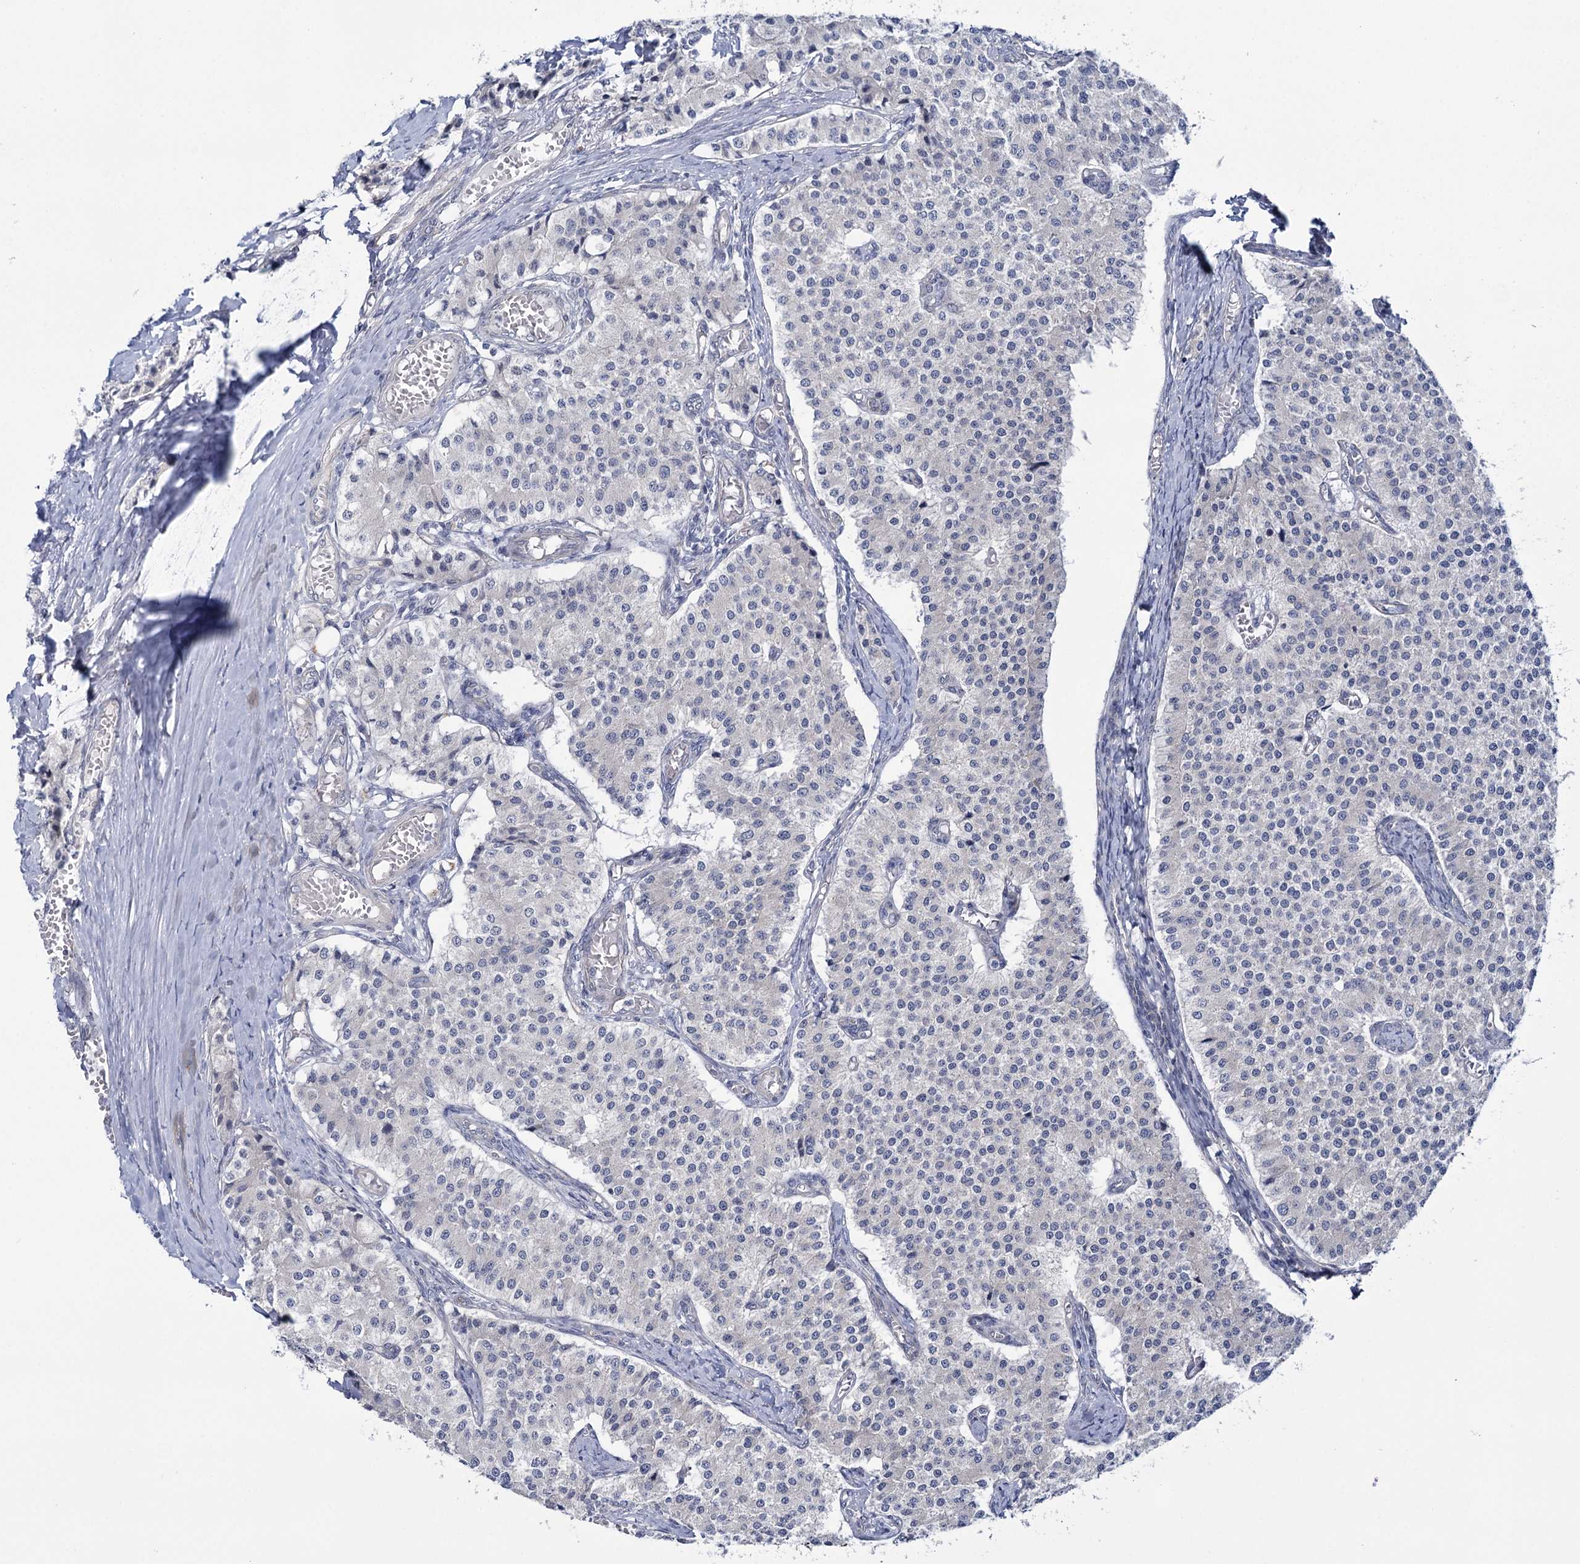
{"staining": {"intensity": "negative", "quantity": "none", "location": "none"}, "tissue": "carcinoid", "cell_type": "Tumor cells", "image_type": "cancer", "snomed": [{"axis": "morphology", "description": "Carcinoid, malignant, NOS"}, {"axis": "topography", "description": "Colon"}], "caption": "There is no significant positivity in tumor cells of carcinoid. (Brightfield microscopy of DAB (3,3'-diaminobenzidine) immunohistochemistry at high magnification).", "gene": "MBLAC2", "patient": {"sex": "female", "age": 52}}